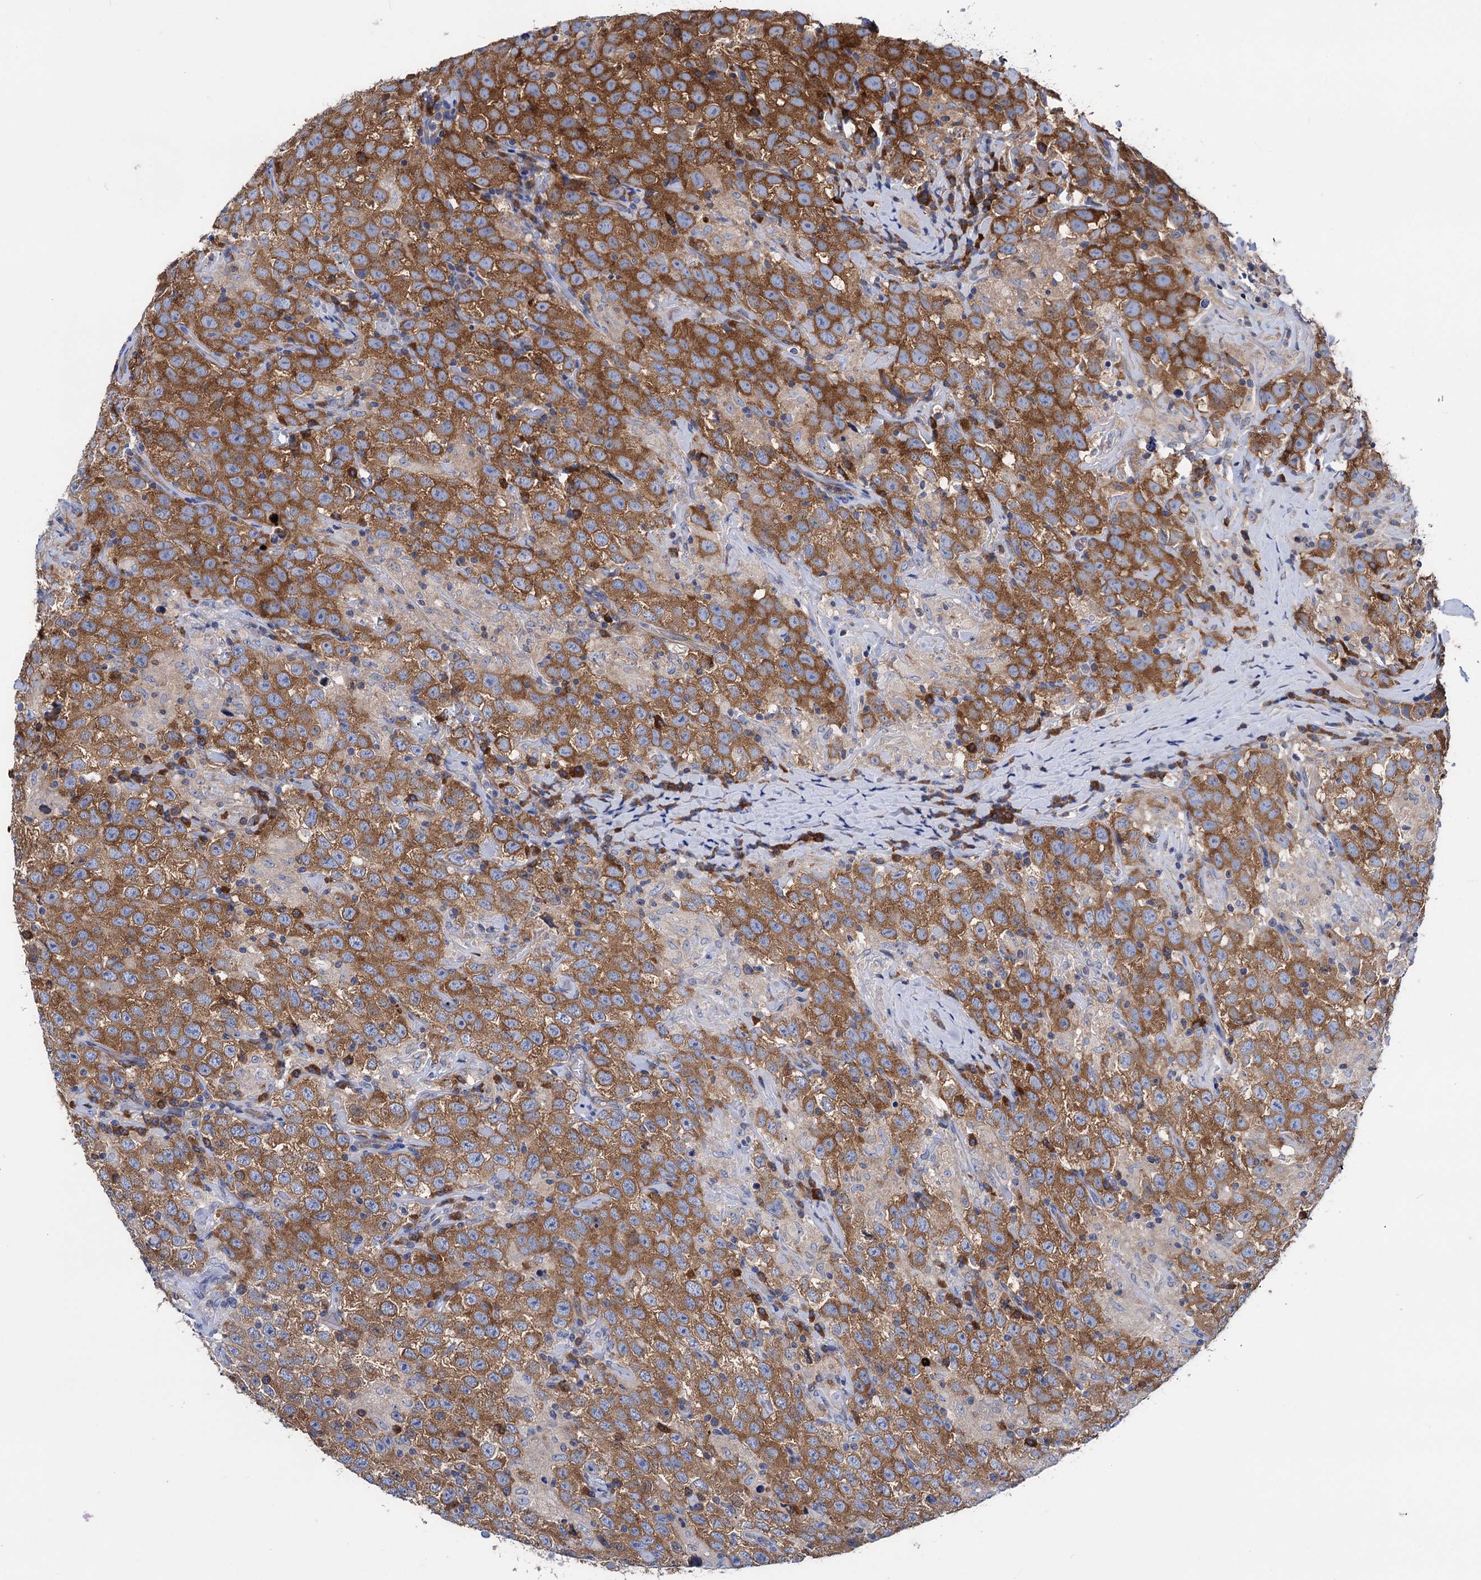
{"staining": {"intensity": "strong", "quantity": ">75%", "location": "cytoplasmic/membranous"}, "tissue": "testis cancer", "cell_type": "Tumor cells", "image_type": "cancer", "snomed": [{"axis": "morphology", "description": "Seminoma, NOS"}, {"axis": "topography", "description": "Testis"}], "caption": "Immunohistochemistry (IHC) of testis cancer (seminoma) demonstrates high levels of strong cytoplasmic/membranous staining in approximately >75% of tumor cells.", "gene": "ZNRD2", "patient": {"sex": "male", "age": 41}}